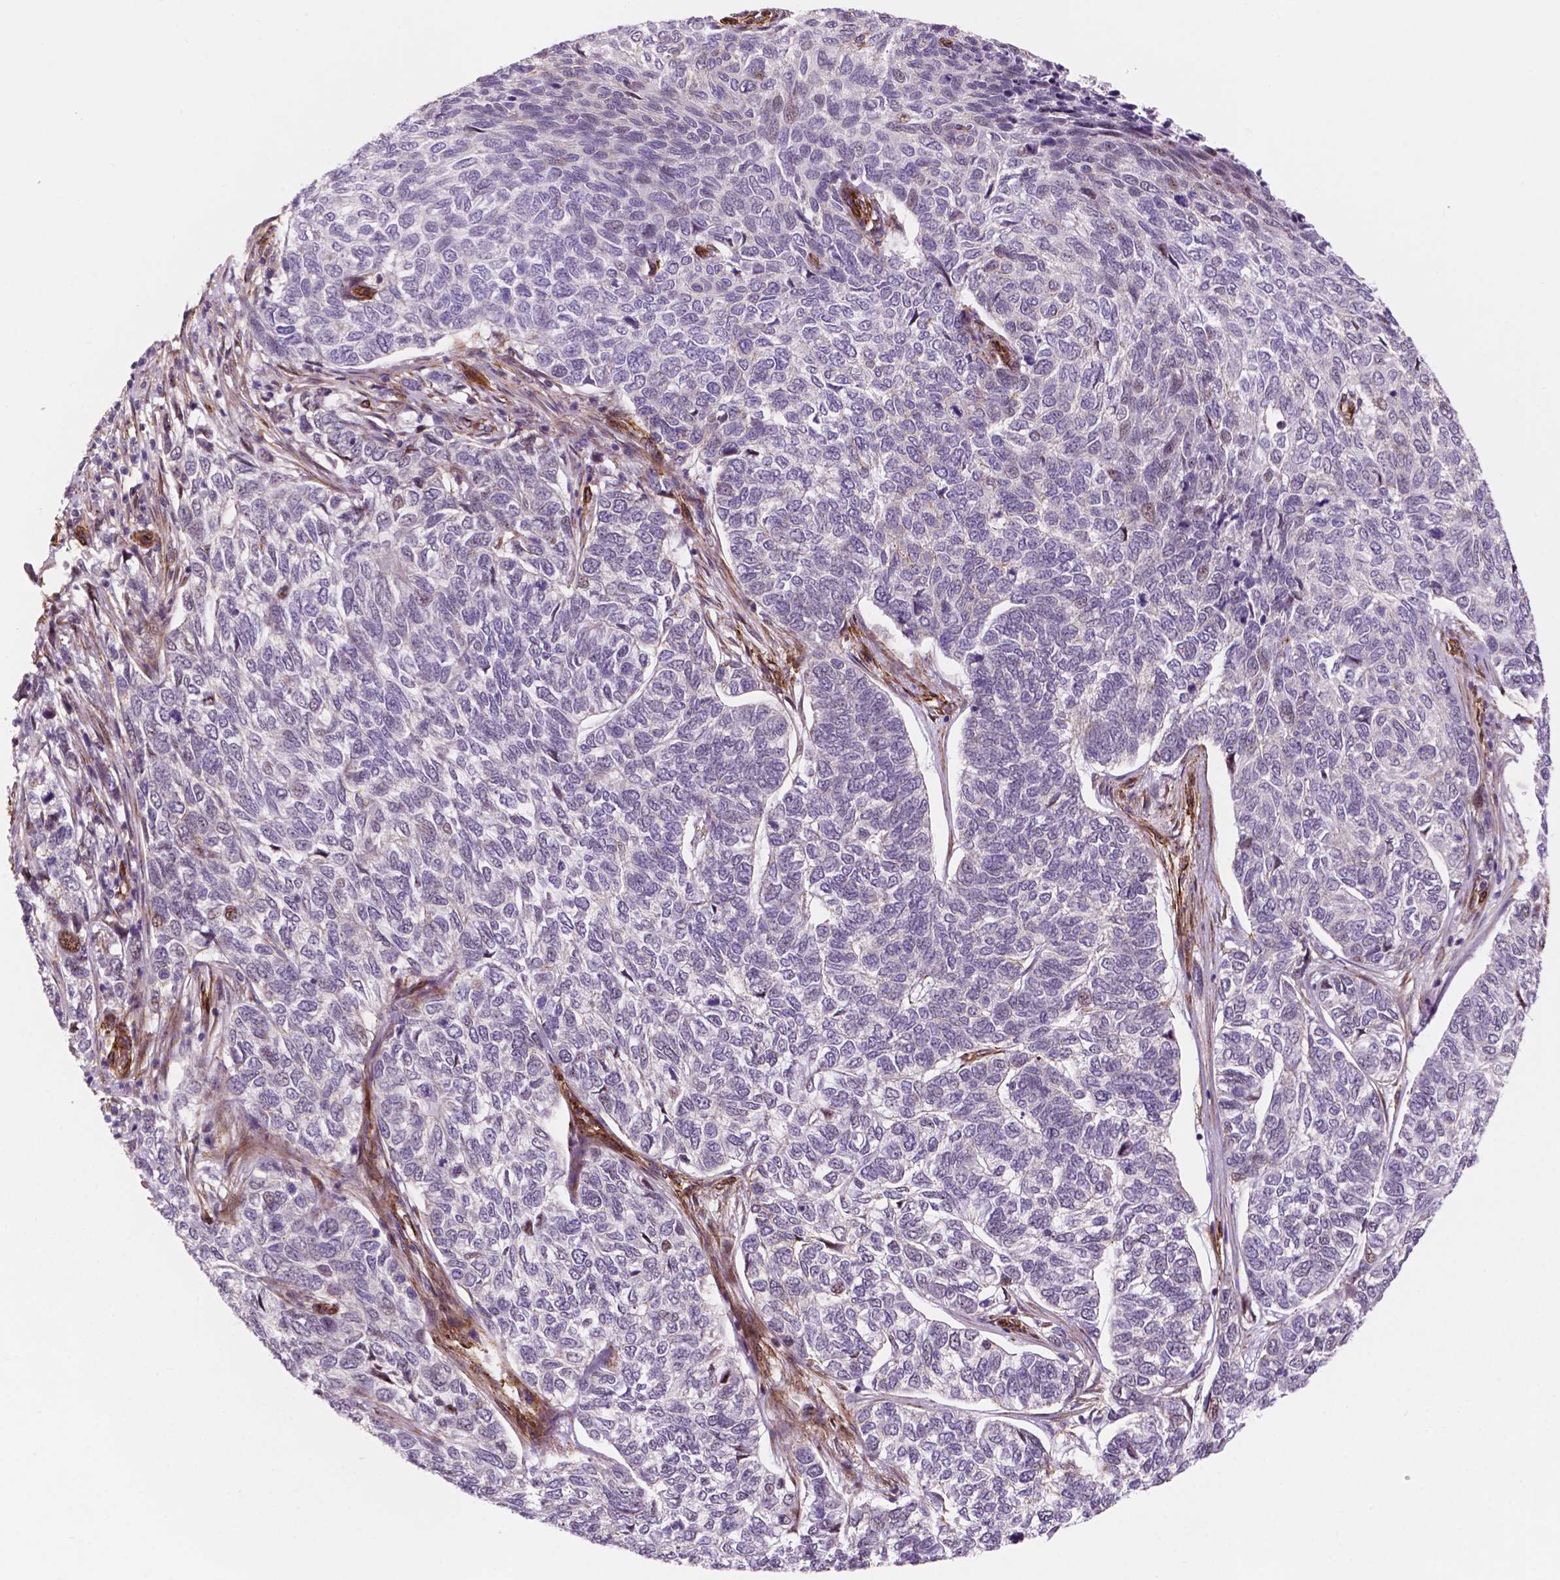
{"staining": {"intensity": "negative", "quantity": "none", "location": "none"}, "tissue": "skin cancer", "cell_type": "Tumor cells", "image_type": "cancer", "snomed": [{"axis": "morphology", "description": "Basal cell carcinoma"}, {"axis": "topography", "description": "Skin"}], "caption": "The image demonstrates no significant expression in tumor cells of skin cancer.", "gene": "EGFL8", "patient": {"sex": "female", "age": 65}}